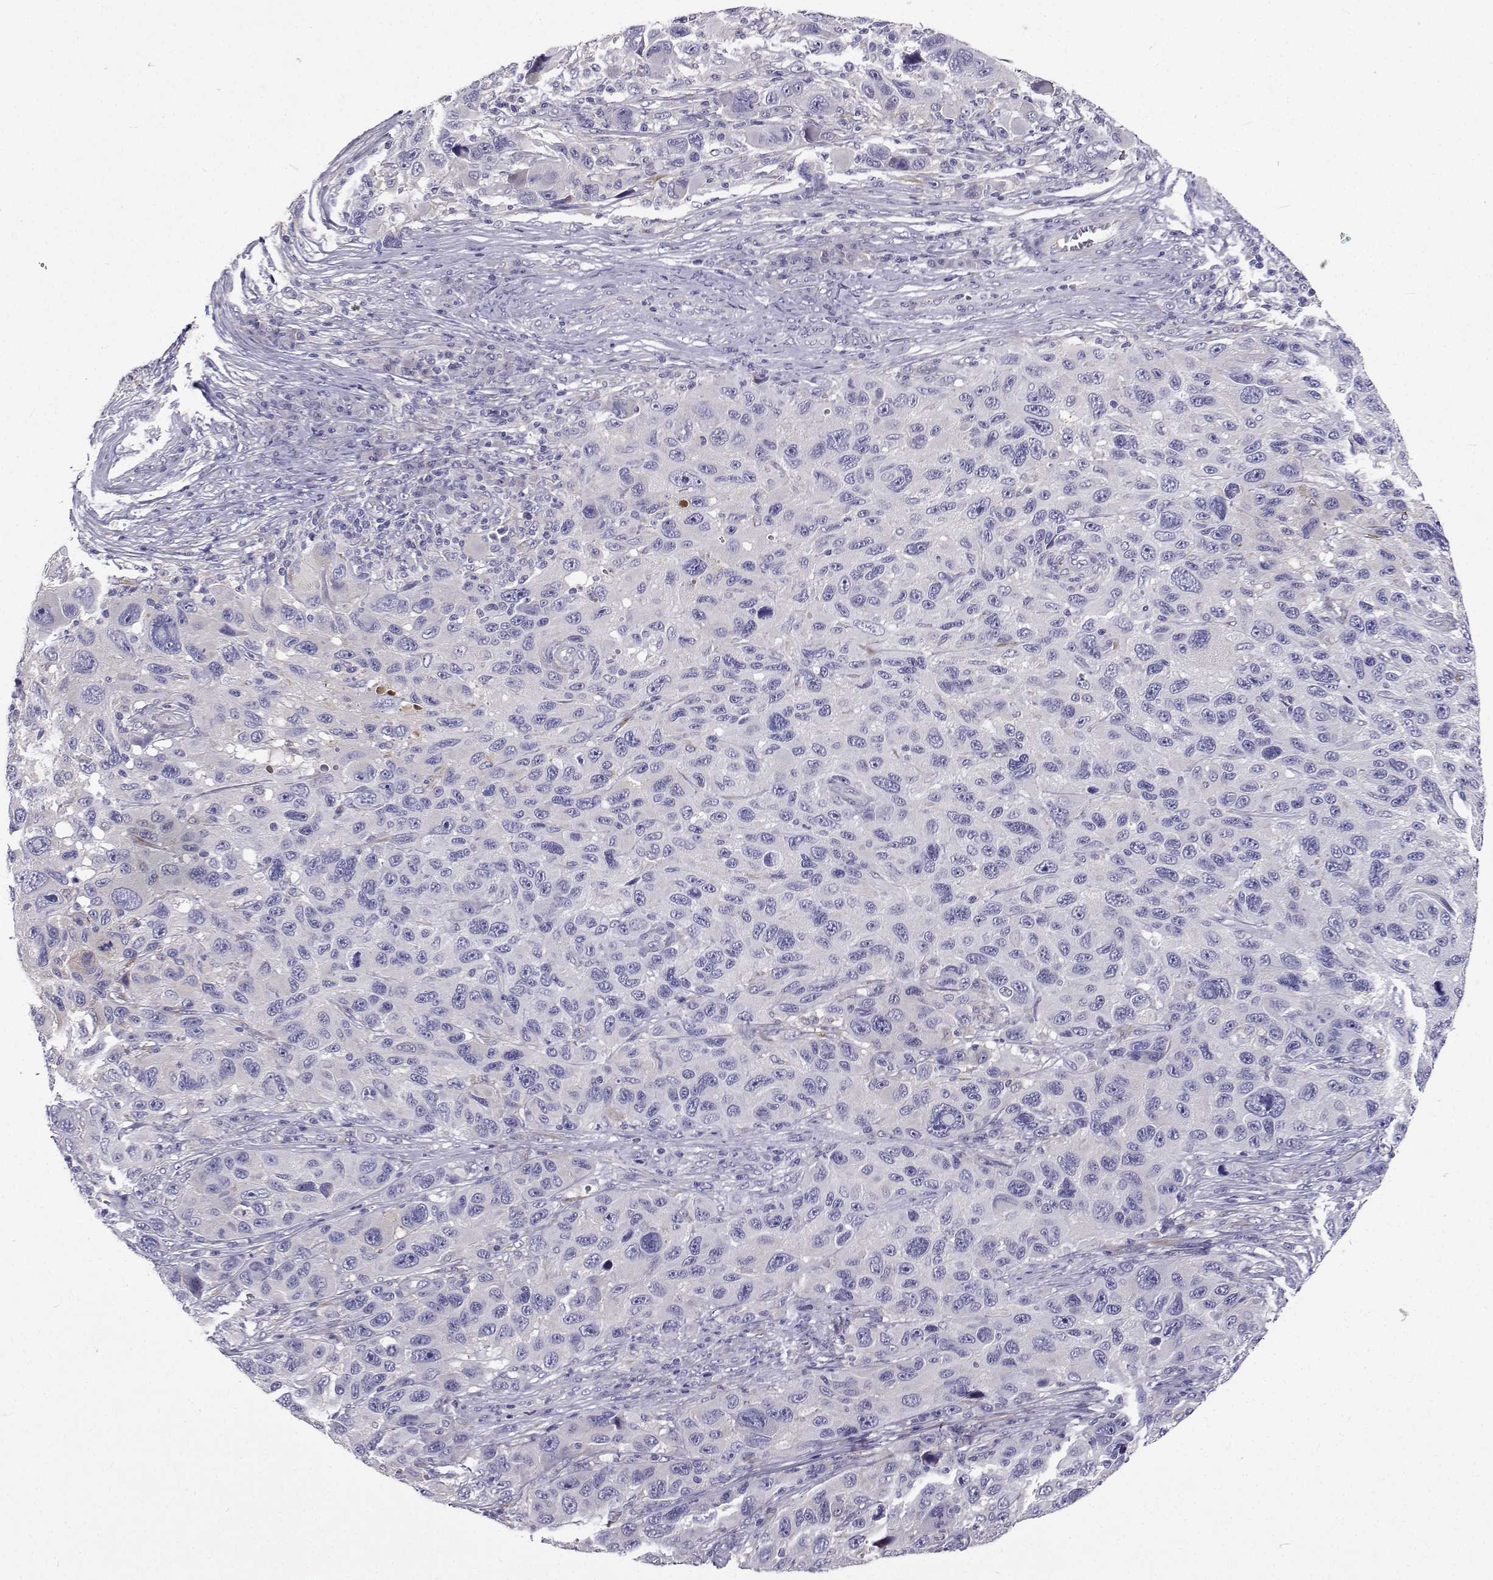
{"staining": {"intensity": "negative", "quantity": "none", "location": "none"}, "tissue": "melanoma", "cell_type": "Tumor cells", "image_type": "cancer", "snomed": [{"axis": "morphology", "description": "Malignant melanoma, NOS"}, {"axis": "topography", "description": "Skin"}], "caption": "Histopathology image shows no significant protein positivity in tumor cells of melanoma. The staining was performed using DAB to visualize the protein expression in brown, while the nuclei were stained in blue with hematoxylin (Magnification: 20x).", "gene": "LHFPL7", "patient": {"sex": "male", "age": 53}}